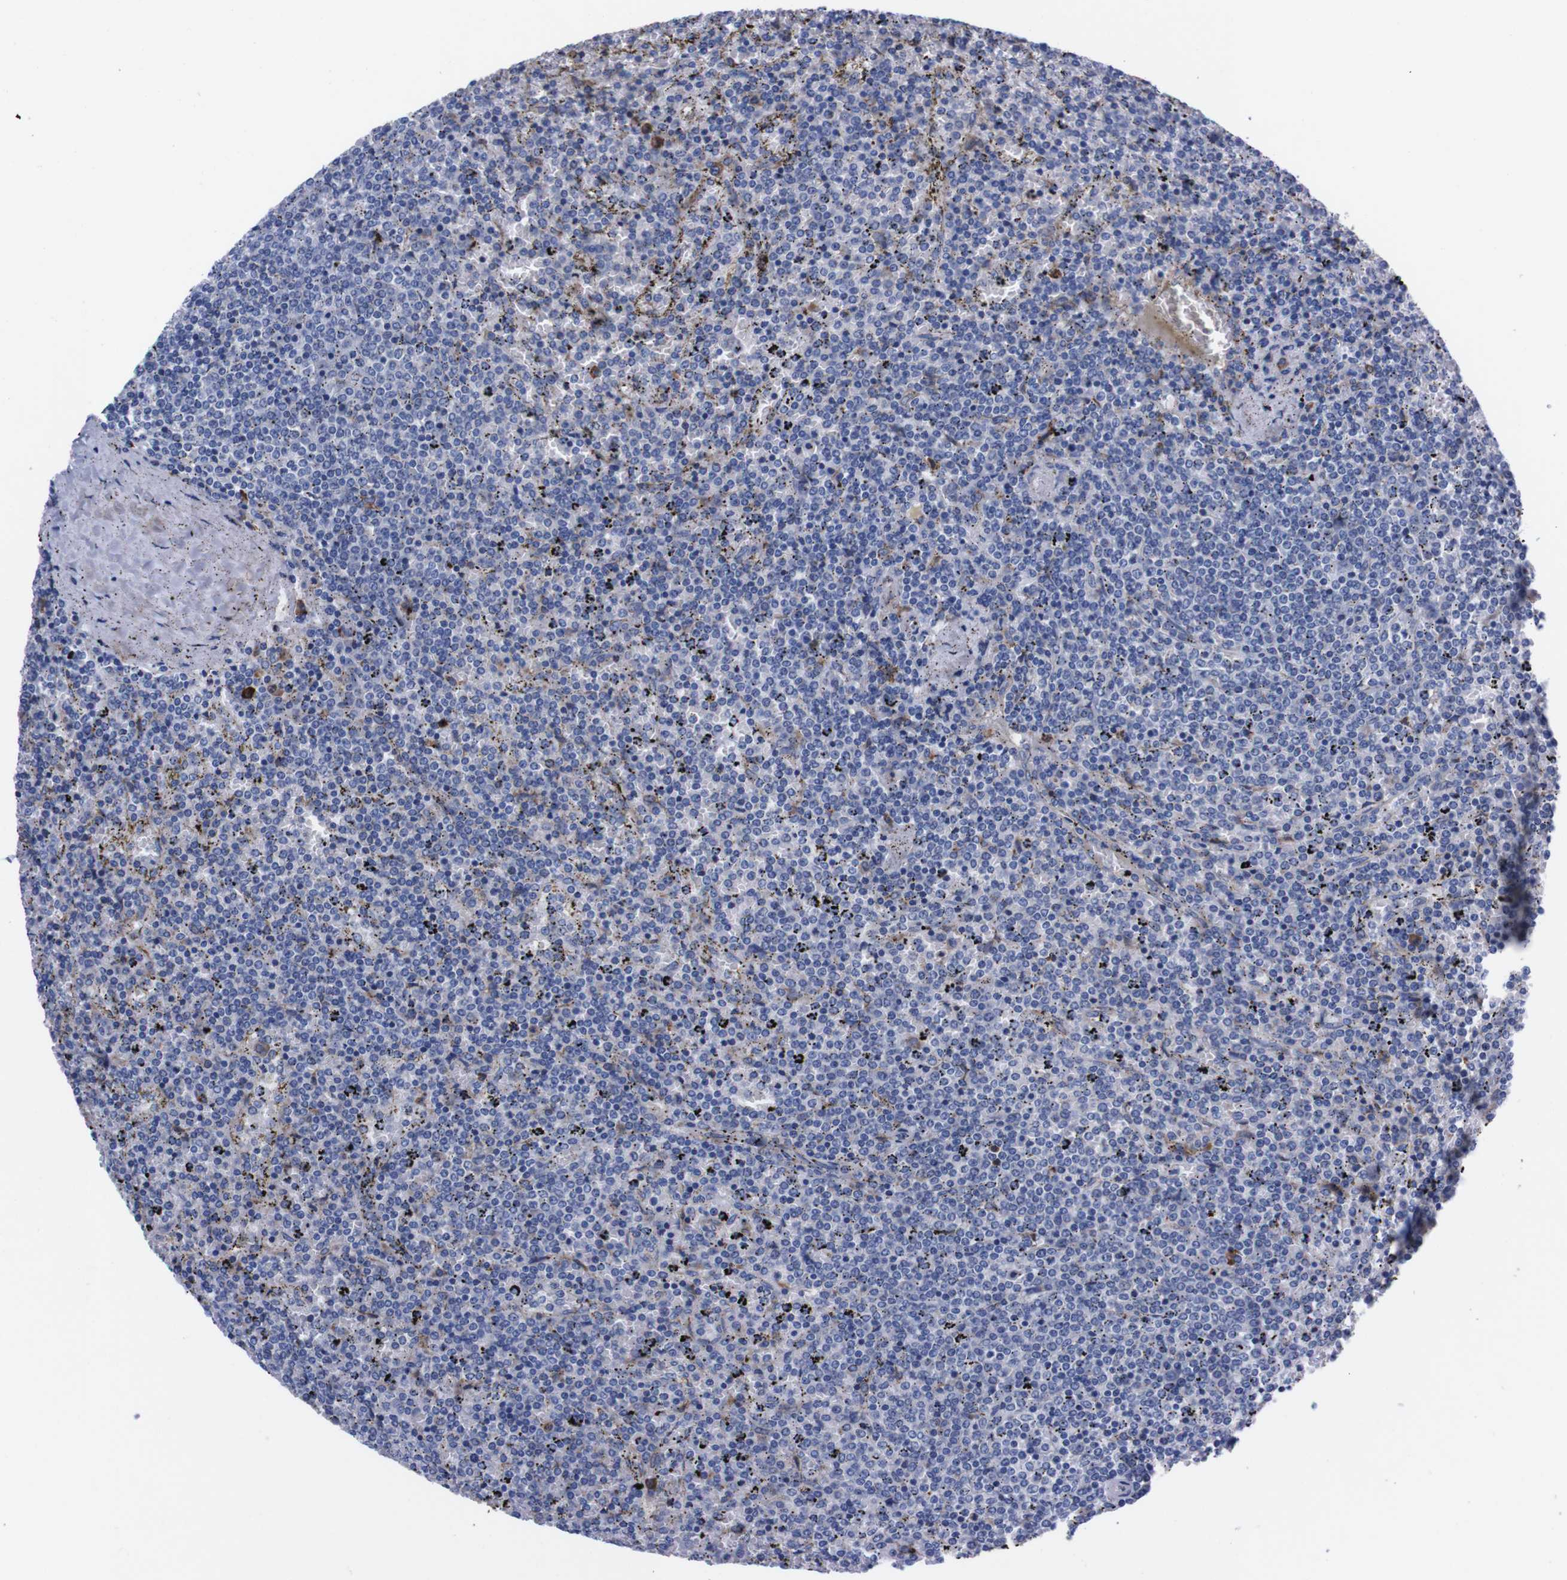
{"staining": {"intensity": "negative", "quantity": "none", "location": "none"}, "tissue": "lymphoma", "cell_type": "Tumor cells", "image_type": "cancer", "snomed": [{"axis": "morphology", "description": "Malignant lymphoma, non-Hodgkin's type, Low grade"}, {"axis": "topography", "description": "Spleen"}], "caption": "The image demonstrates no staining of tumor cells in lymphoma.", "gene": "NEBL", "patient": {"sex": "female", "age": 77}}